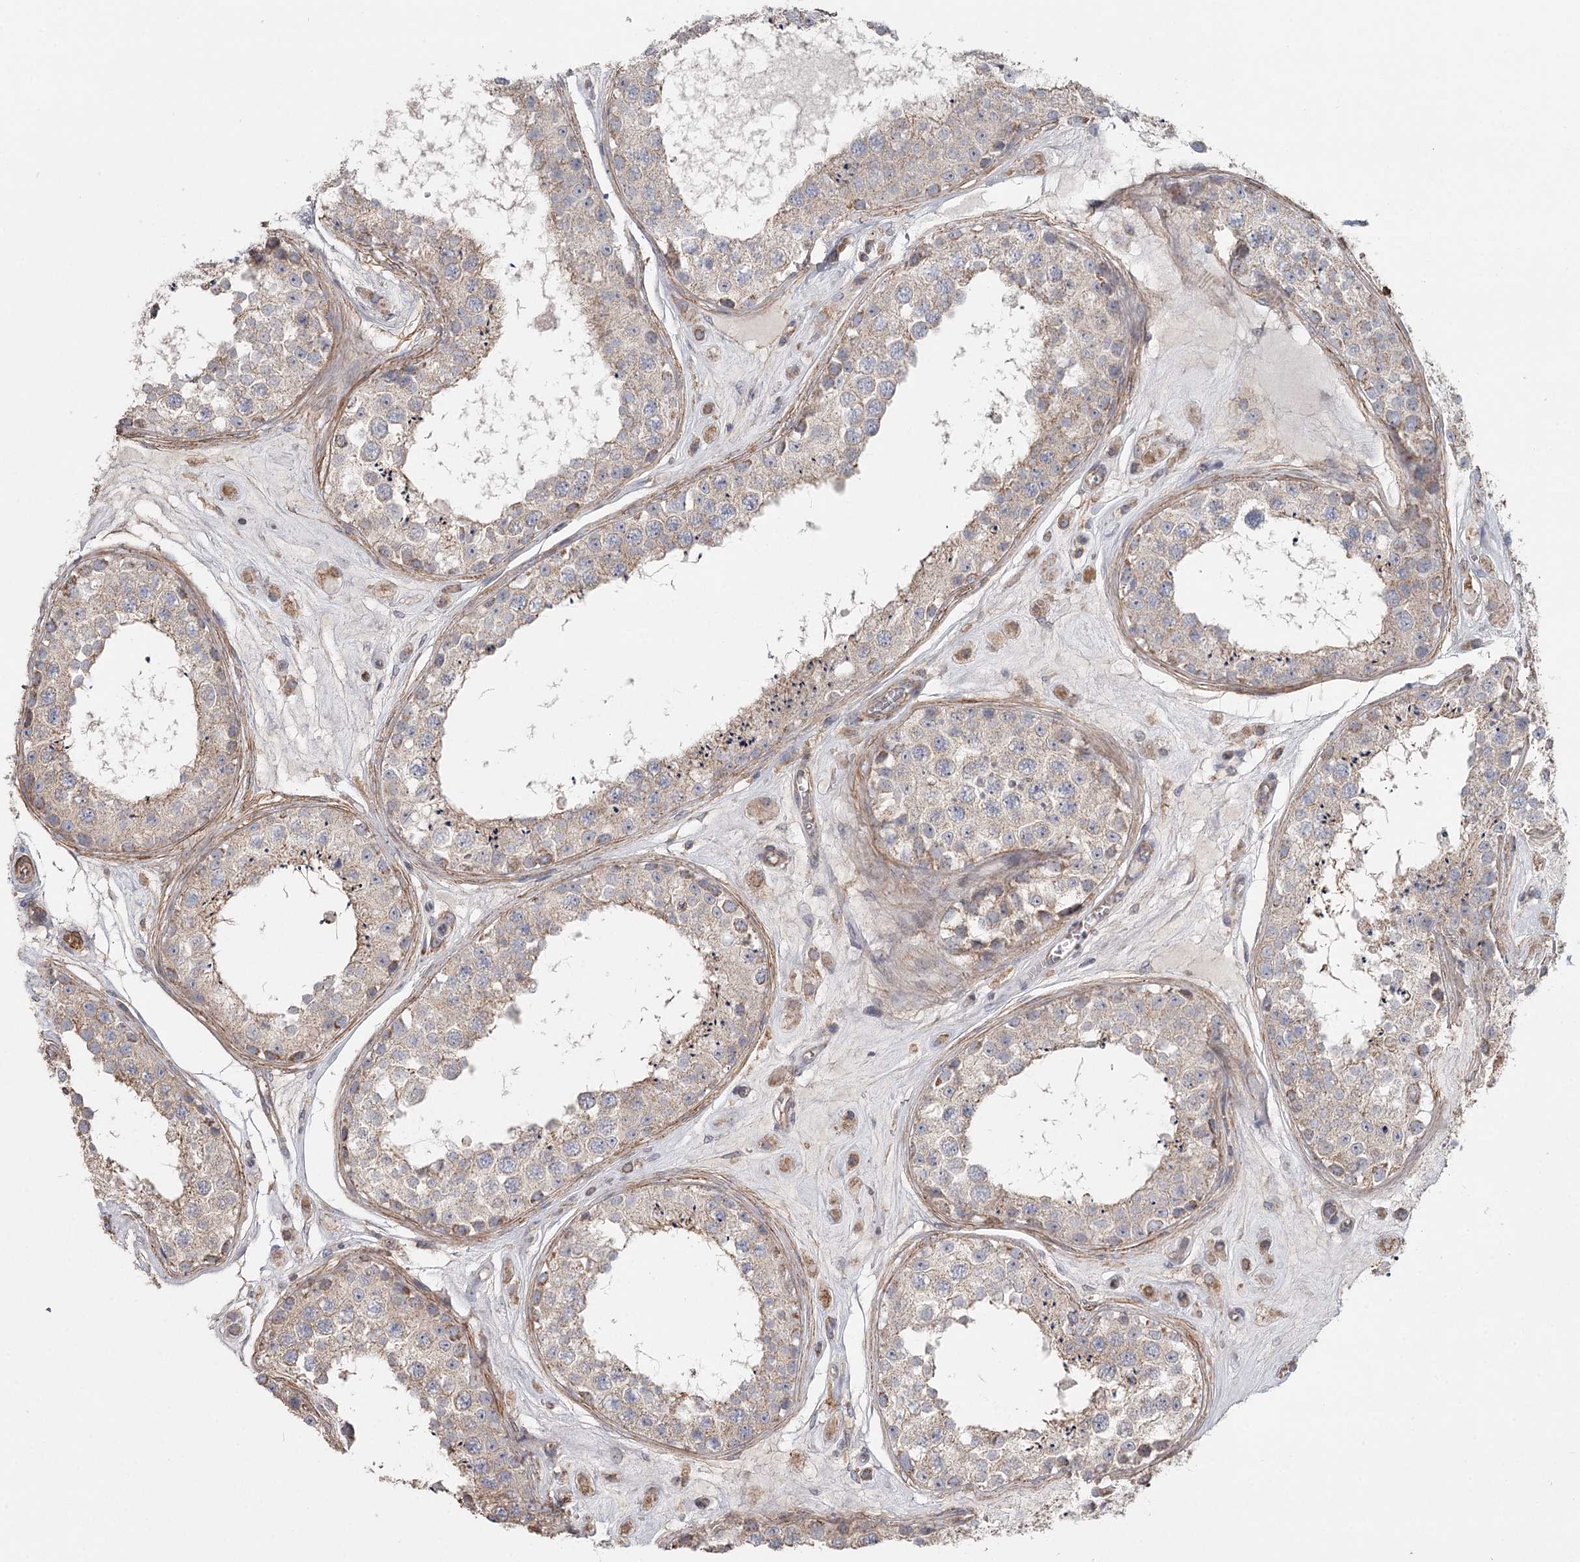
{"staining": {"intensity": "weak", "quantity": ">75%", "location": "cytoplasmic/membranous"}, "tissue": "testis", "cell_type": "Cells in seminiferous ducts", "image_type": "normal", "snomed": [{"axis": "morphology", "description": "Normal tissue, NOS"}, {"axis": "topography", "description": "Testis"}], "caption": "Normal testis displays weak cytoplasmic/membranous positivity in about >75% of cells in seminiferous ducts, visualized by immunohistochemistry. Immunohistochemistry (ihc) stains the protein of interest in brown and the nuclei are stained blue.", "gene": "DHRS9", "patient": {"sex": "male", "age": 25}}